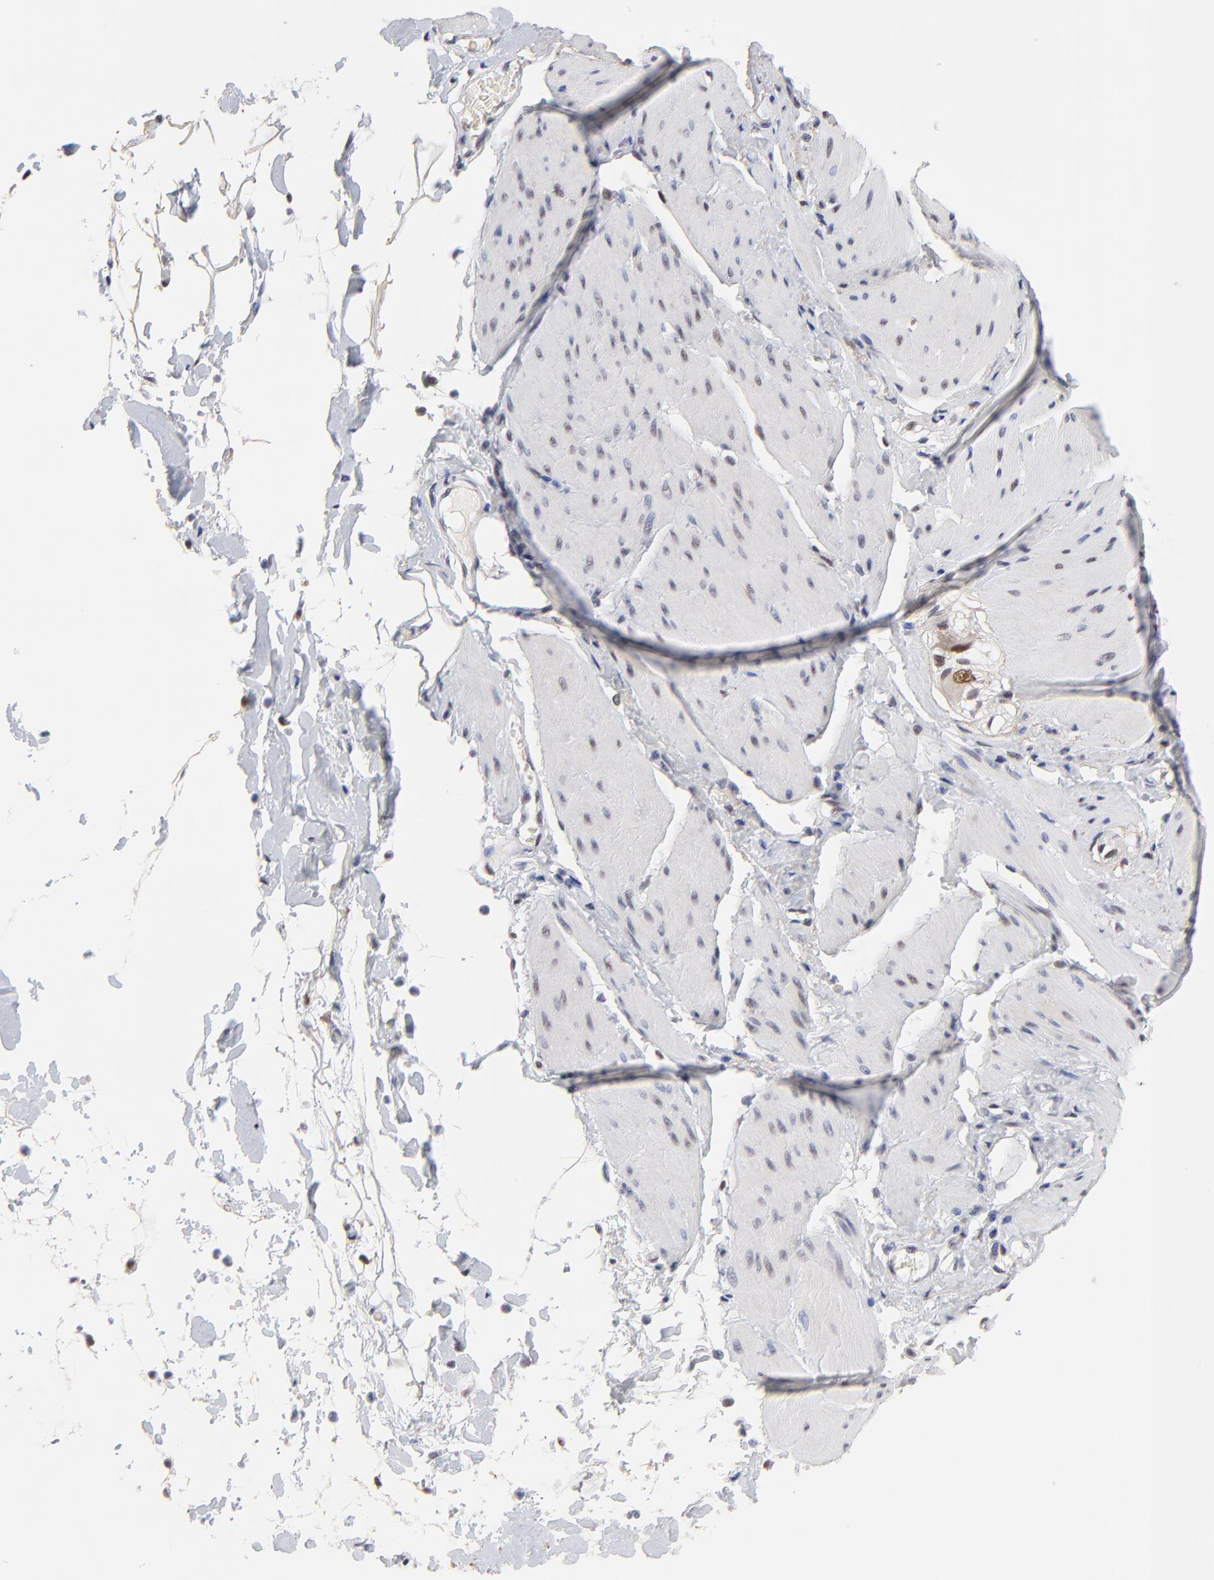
{"staining": {"intensity": "negative", "quantity": "none", "location": "none"}, "tissue": "smooth muscle", "cell_type": "Smooth muscle cells", "image_type": "normal", "snomed": [{"axis": "morphology", "description": "Normal tissue, NOS"}, {"axis": "topography", "description": "Smooth muscle"}, {"axis": "topography", "description": "Colon"}], "caption": "A histopathology image of human smooth muscle is negative for staining in smooth muscle cells.", "gene": "OGFOD1", "patient": {"sex": "male", "age": 67}}